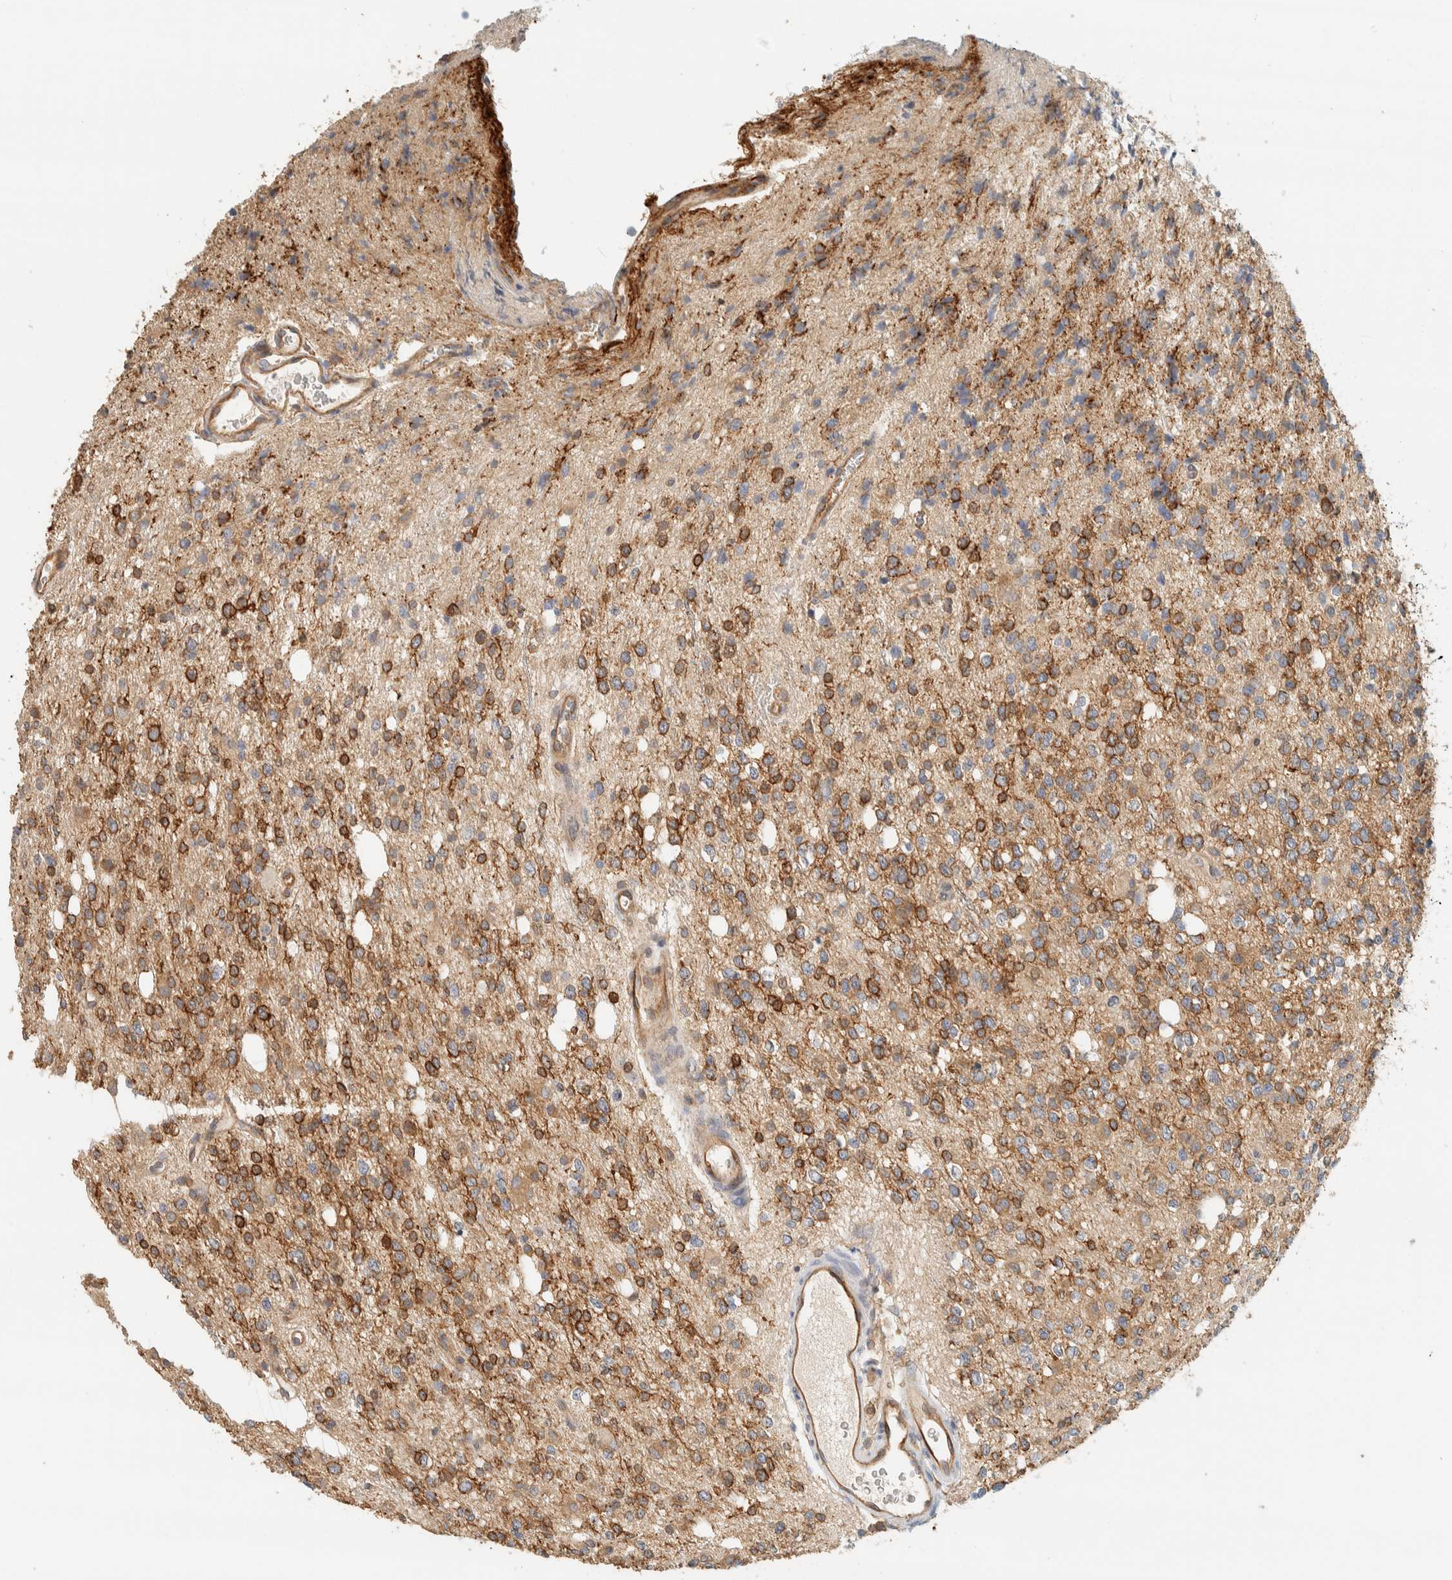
{"staining": {"intensity": "moderate", "quantity": ">75%", "location": "cytoplasmic/membranous"}, "tissue": "glioma", "cell_type": "Tumor cells", "image_type": "cancer", "snomed": [{"axis": "morphology", "description": "Glioma, malignant, High grade"}, {"axis": "topography", "description": "Brain"}], "caption": "Immunohistochemistry micrograph of neoplastic tissue: human glioma stained using immunohistochemistry (IHC) displays medium levels of moderate protein expression localized specifically in the cytoplasmic/membranous of tumor cells, appearing as a cytoplasmic/membranous brown color.", "gene": "LIMA1", "patient": {"sex": "female", "age": 62}}